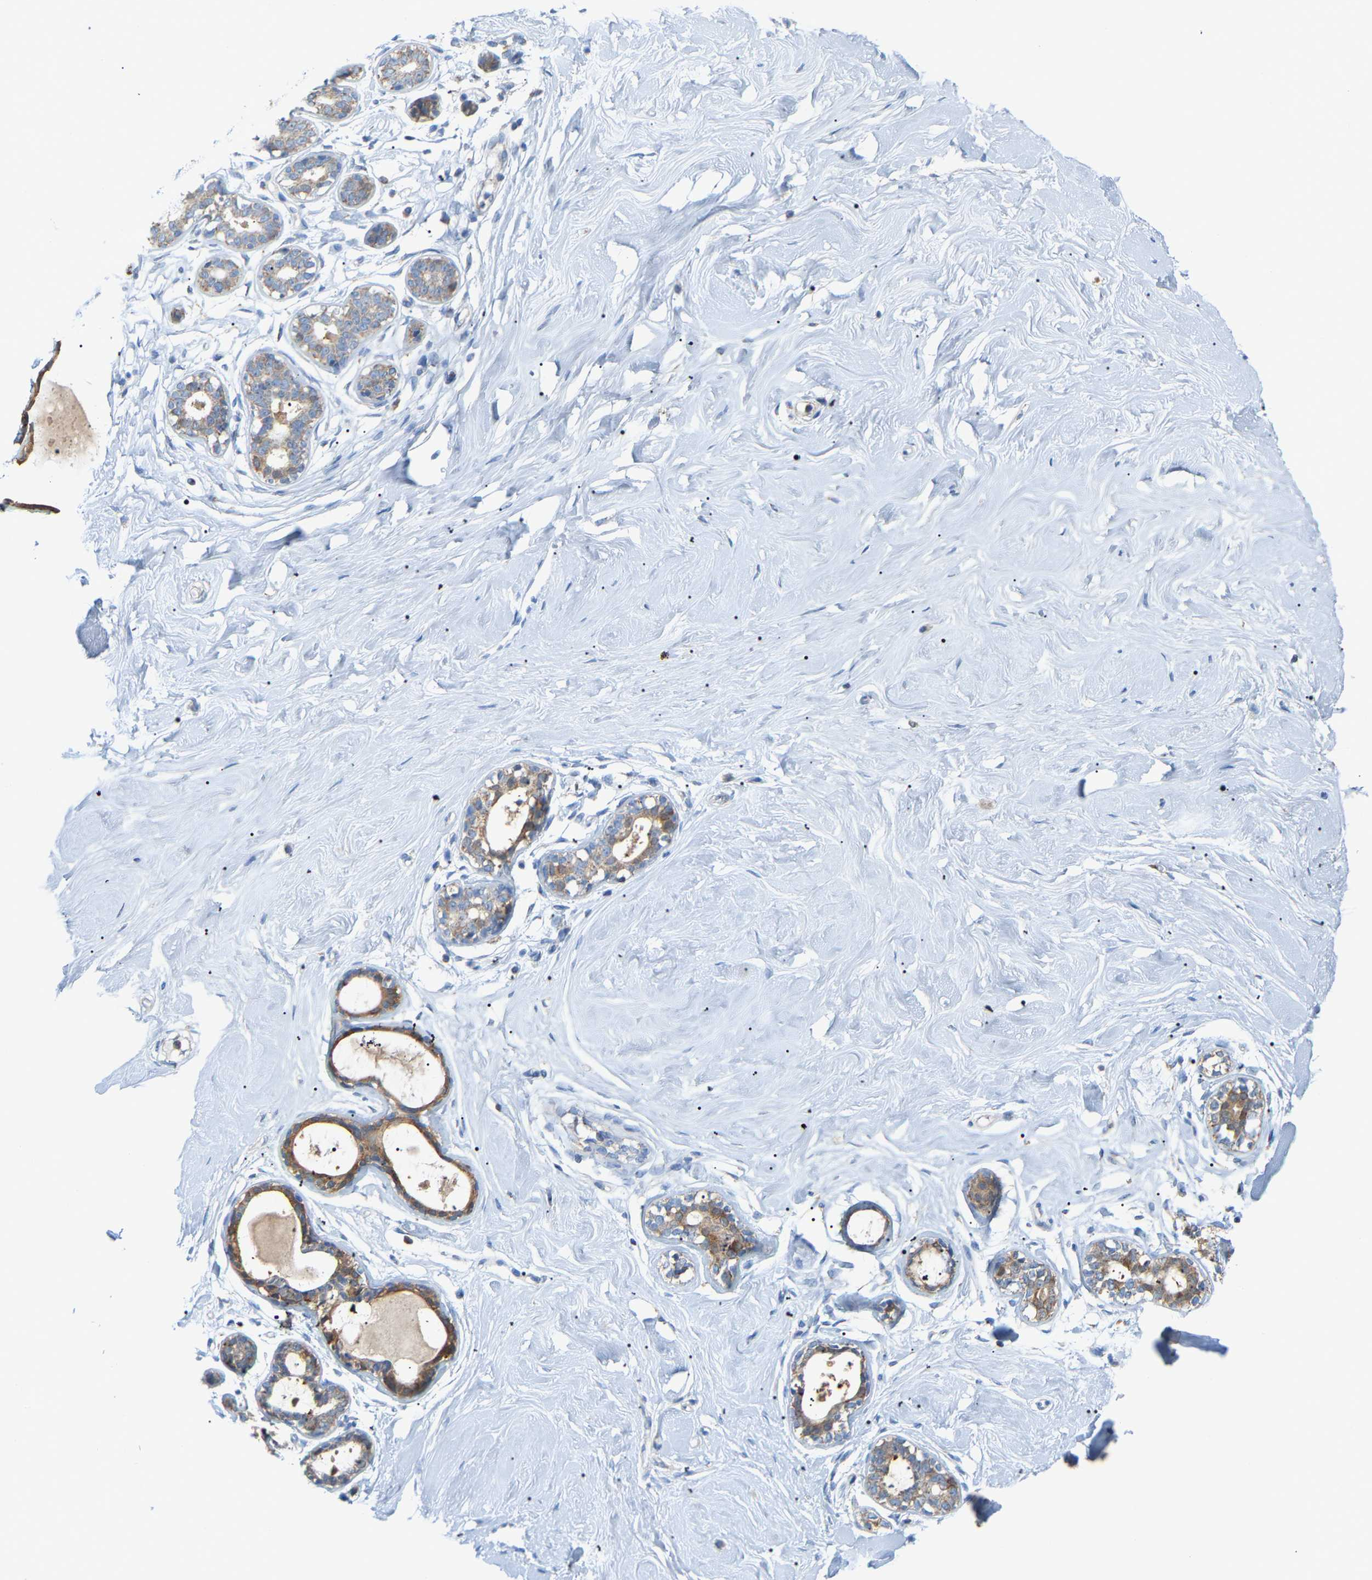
{"staining": {"intensity": "negative", "quantity": "none", "location": "none"}, "tissue": "breast", "cell_type": "Adipocytes", "image_type": "normal", "snomed": [{"axis": "morphology", "description": "Normal tissue, NOS"}, {"axis": "topography", "description": "Breast"}], "caption": "The micrograph displays no staining of adipocytes in normal breast.", "gene": "CROT", "patient": {"sex": "female", "age": 23}}